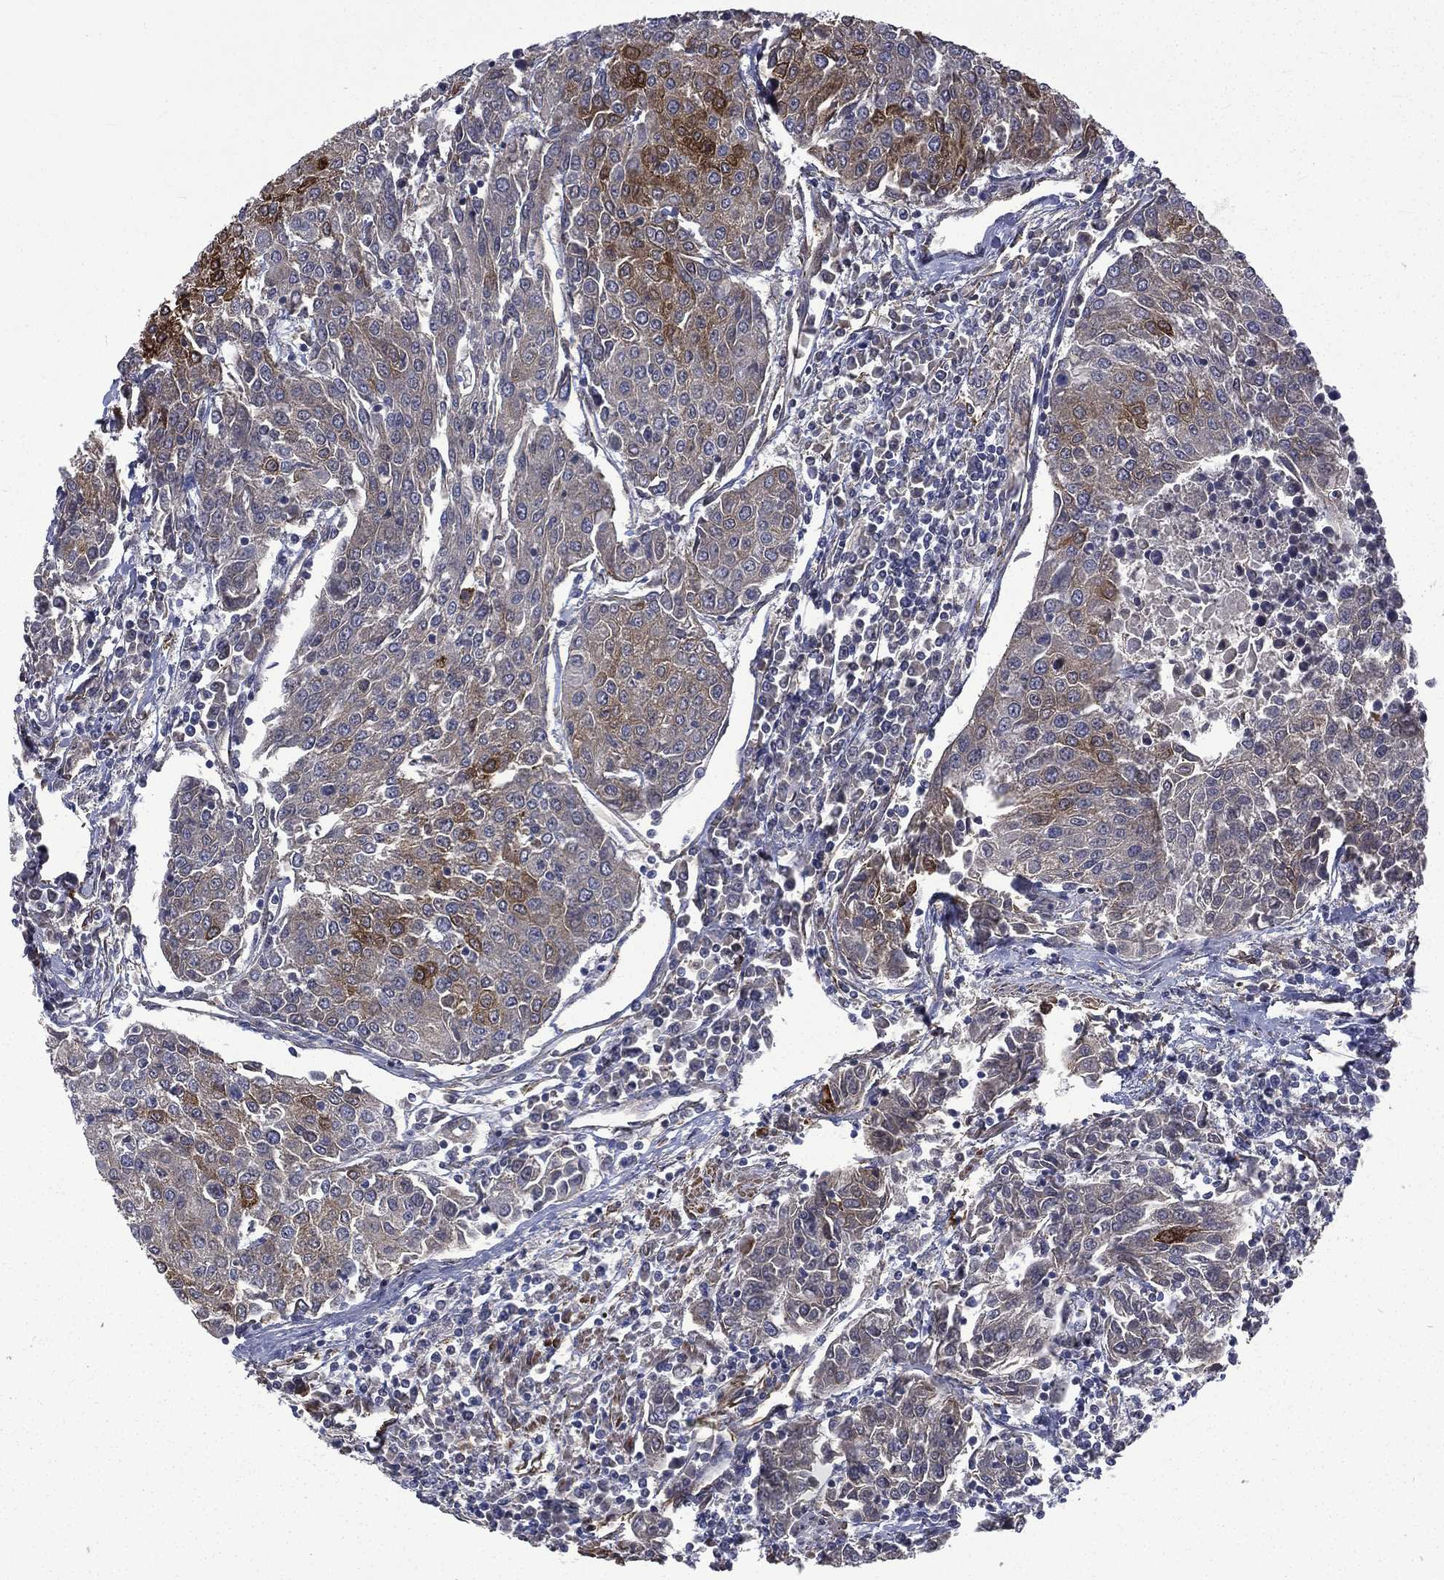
{"staining": {"intensity": "strong", "quantity": "<25%", "location": "cytoplasmic/membranous"}, "tissue": "urothelial cancer", "cell_type": "Tumor cells", "image_type": "cancer", "snomed": [{"axis": "morphology", "description": "Urothelial carcinoma, High grade"}, {"axis": "topography", "description": "Urinary bladder"}], "caption": "Protein staining displays strong cytoplasmic/membranous staining in about <25% of tumor cells in high-grade urothelial carcinoma. The staining was performed using DAB (3,3'-diaminobenzidine) to visualize the protein expression in brown, while the nuclei were stained in blue with hematoxylin (Magnification: 20x).", "gene": "PPFIBP1", "patient": {"sex": "female", "age": 85}}